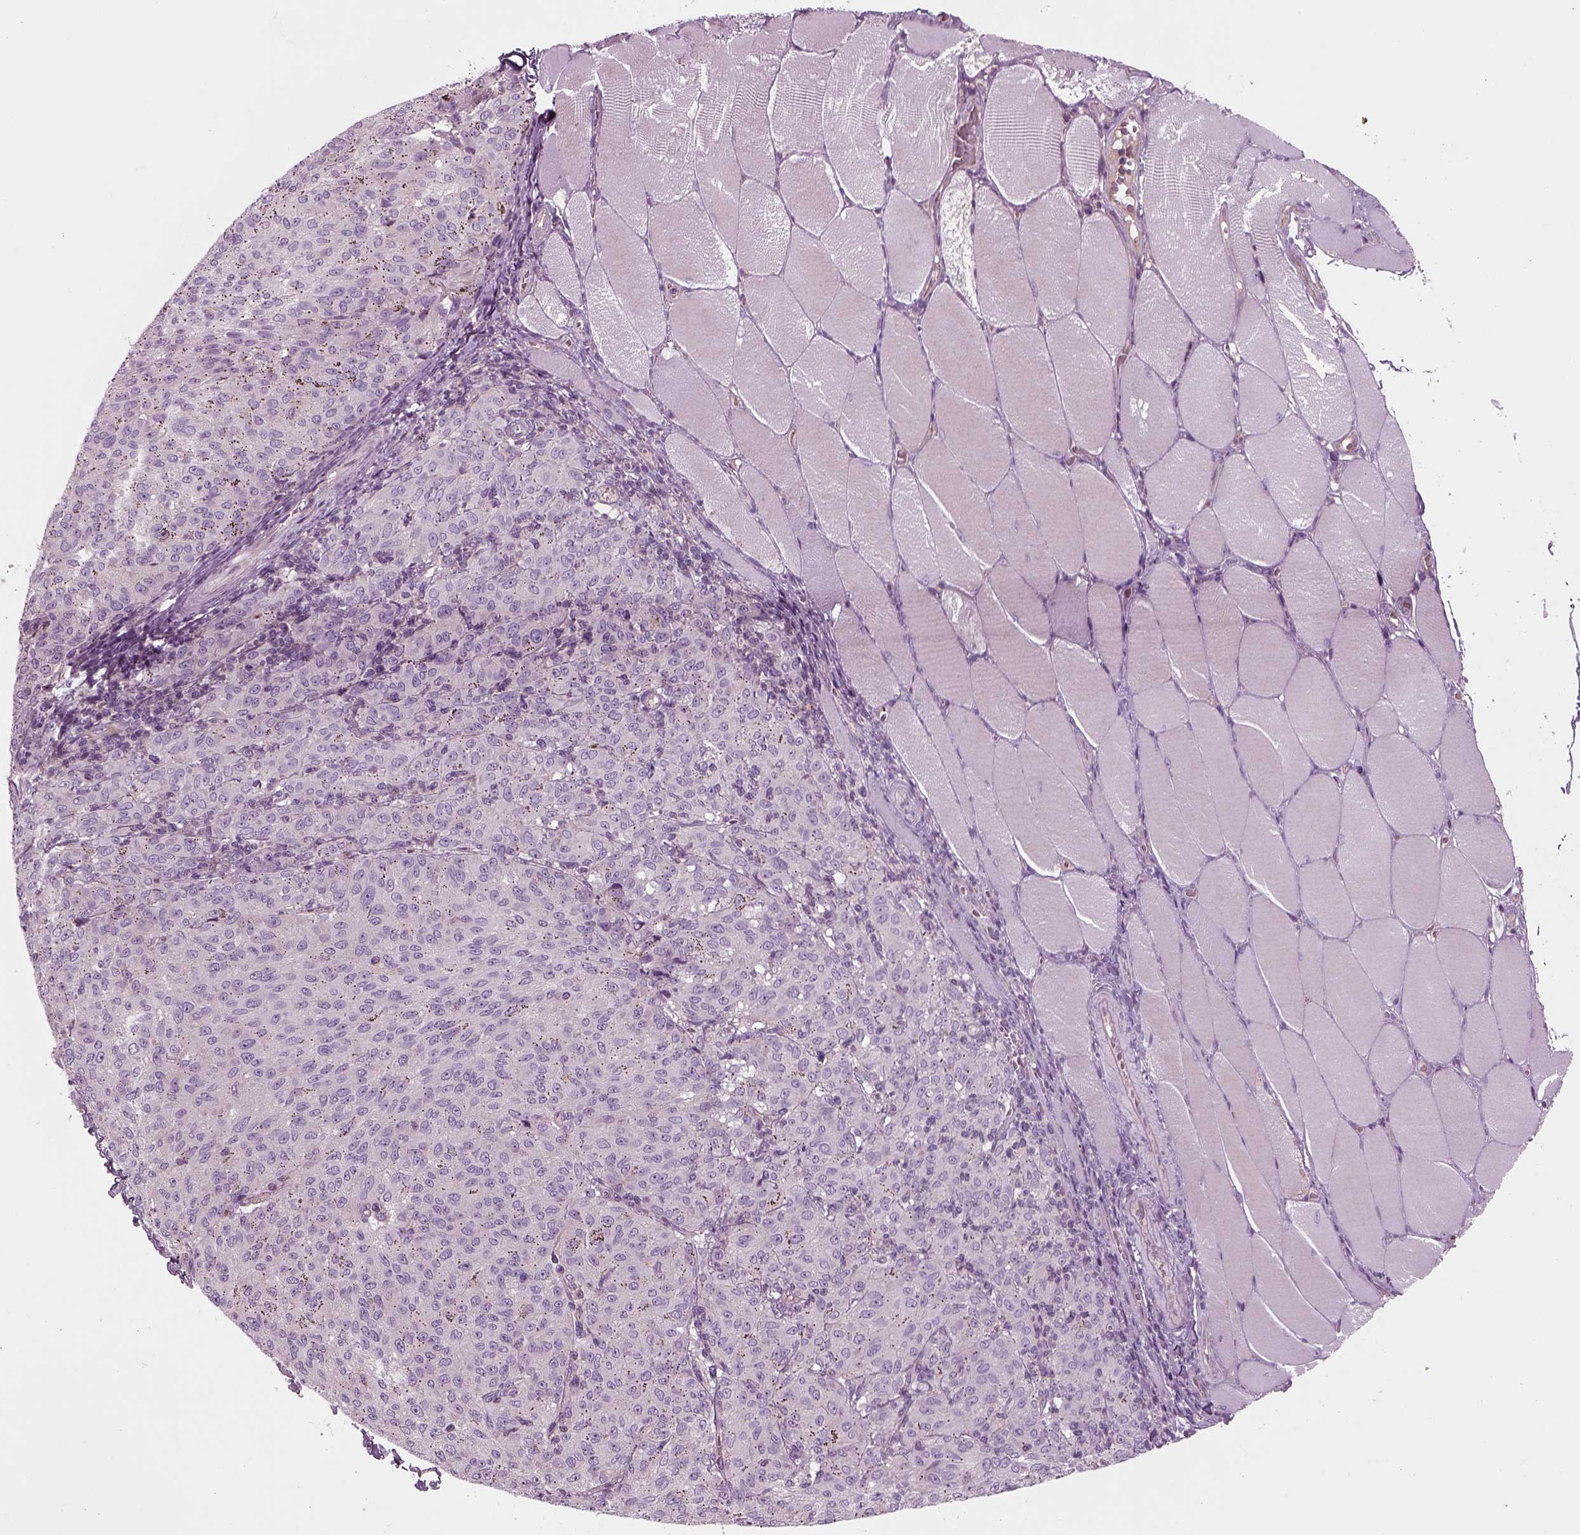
{"staining": {"intensity": "negative", "quantity": "none", "location": "none"}, "tissue": "melanoma", "cell_type": "Tumor cells", "image_type": "cancer", "snomed": [{"axis": "morphology", "description": "Malignant melanoma, NOS"}, {"axis": "topography", "description": "Skin"}], "caption": "Tumor cells are negative for protein expression in human malignant melanoma. (Stains: DAB (3,3'-diaminobenzidine) immunohistochemistry with hematoxylin counter stain, Microscopy: brightfield microscopy at high magnification).", "gene": "SLC2A3", "patient": {"sex": "female", "age": 72}}